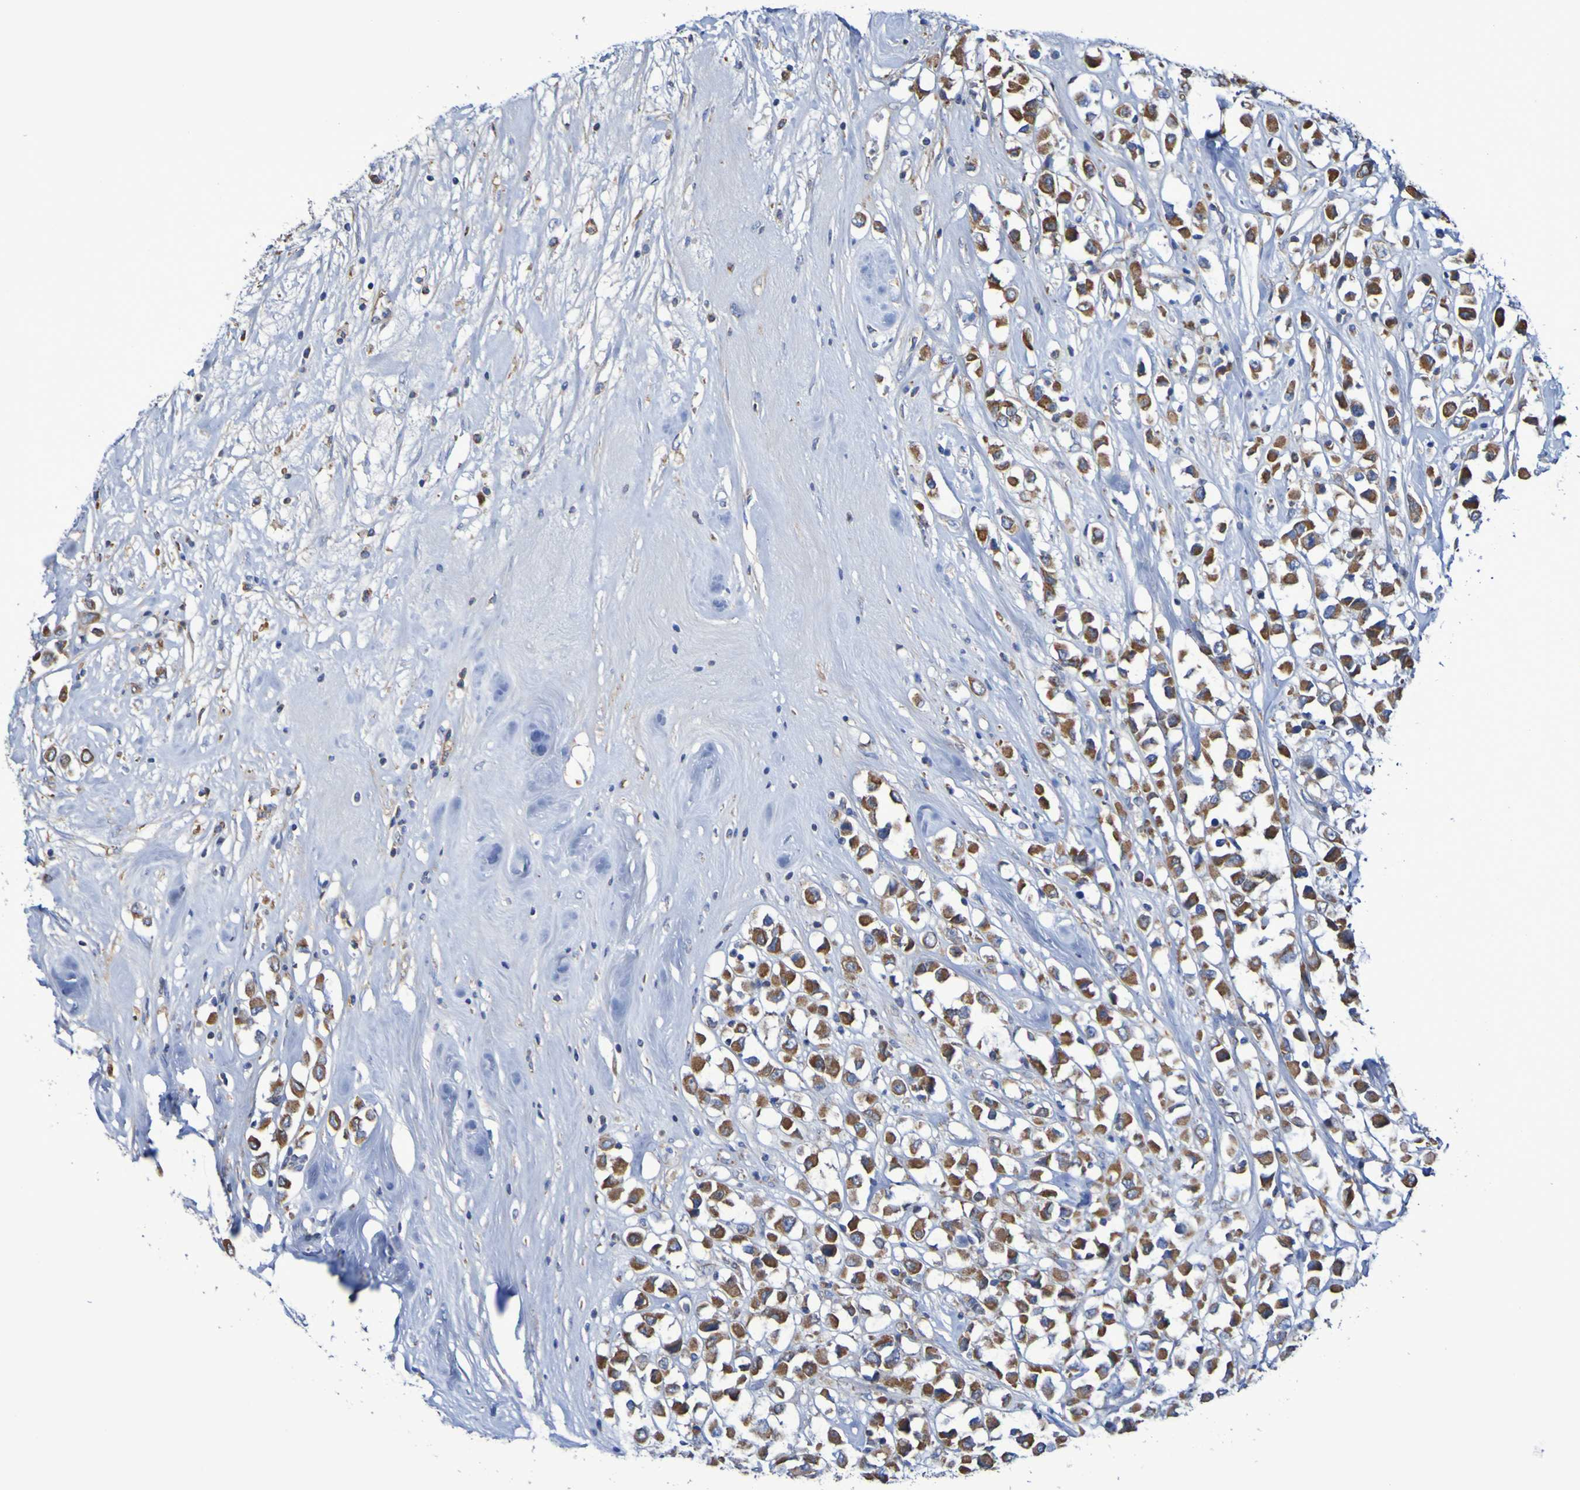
{"staining": {"intensity": "moderate", "quantity": ">75%", "location": "cytoplasmic/membranous"}, "tissue": "breast cancer", "cell_type": "Tumor cells", "image_type": "cancer", "snomed": [{"axis": "morphology", "description": "Duct carcinoma"}, {"axis": "topography", "description": "Breast"}], "caption": "High-power microscopy captured an IHC photomicrograph of breast intraductal carcinoma, revealing moderate cytoplasmic/membranous staining in about >75% of tumor cells.", "gene": "CNTN2", "patient": {"sex": "female", "age": 61}}